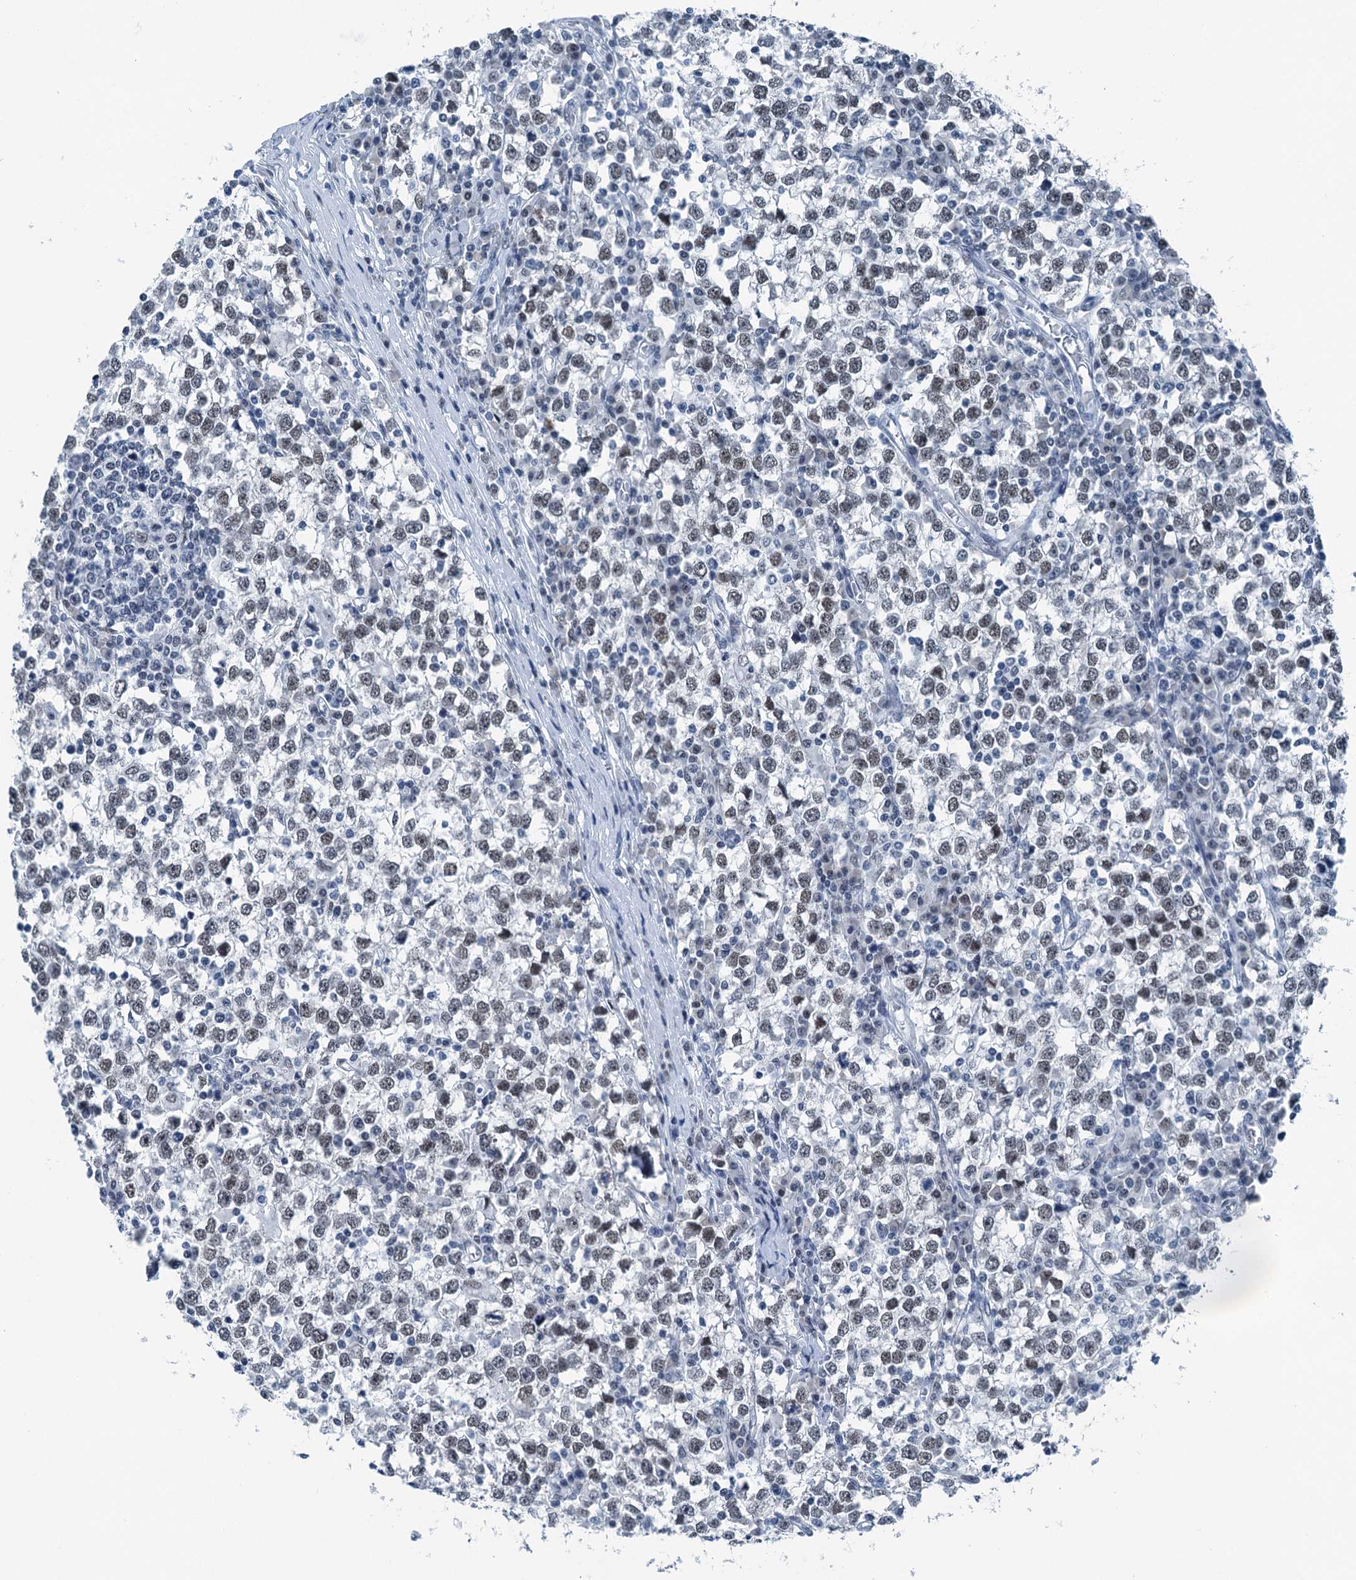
{"staining": {"intensity": "weak", "quantity": "<25%", "location": "nuclear"}, "tissue": "testis cancer", "cell_type": "Tumor cells", "image_type": "cancer", "snomed": [{"axis": "morphology", "description": "Seminoma, NOS"}, {"axis": "topography", "description": "Testis"}], "caption": "High power microscopy photomicrograph of an IHC photomicrograph of seminoma (testis), revealing no significant expression in tumor cells.", "gene": "TRPT1", "patient": {"sex": "male", "age": 65}}